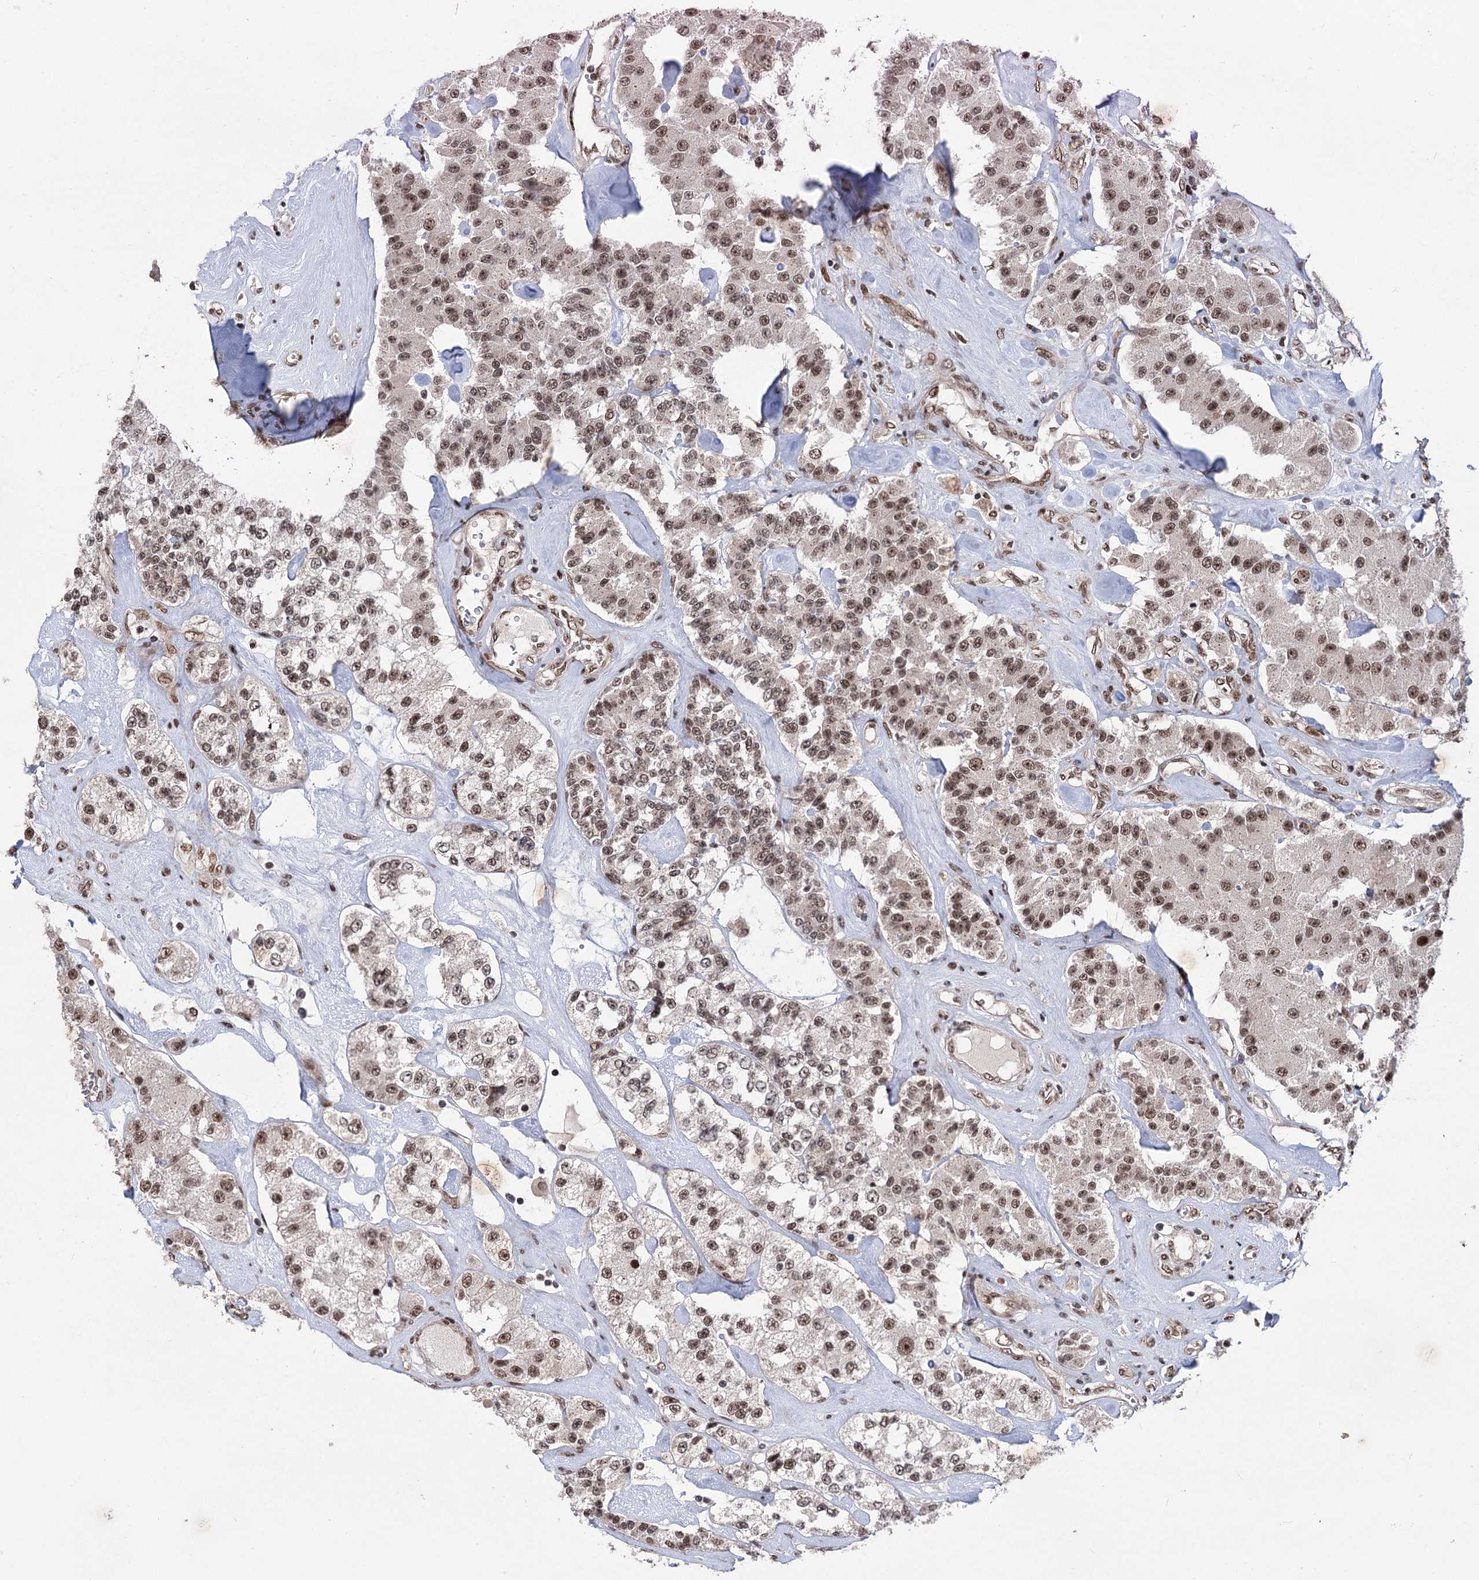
{"staining": {"intensity": "moderate", "quantity": ">75%", "location": "nuclear"}, "tissue": "carcinoid", "cell_type": "Tumor cells", "image_type": "cancer", "snomed": [{"axis": "morphology", "description": "Carcinoid, malignant, NOS"}, {"axis": "topography", "description": "Pancreas"}], "caption": "Immunohistochemistry of human carcinoid reveals medium levels of moderate nuclear positivity in approximately >75% of tumor cells. (Brightfield microscopy of DAB IHC at high magnification).", "gene": "MAML1", "patient": {"sex": "male", "age": 41}}